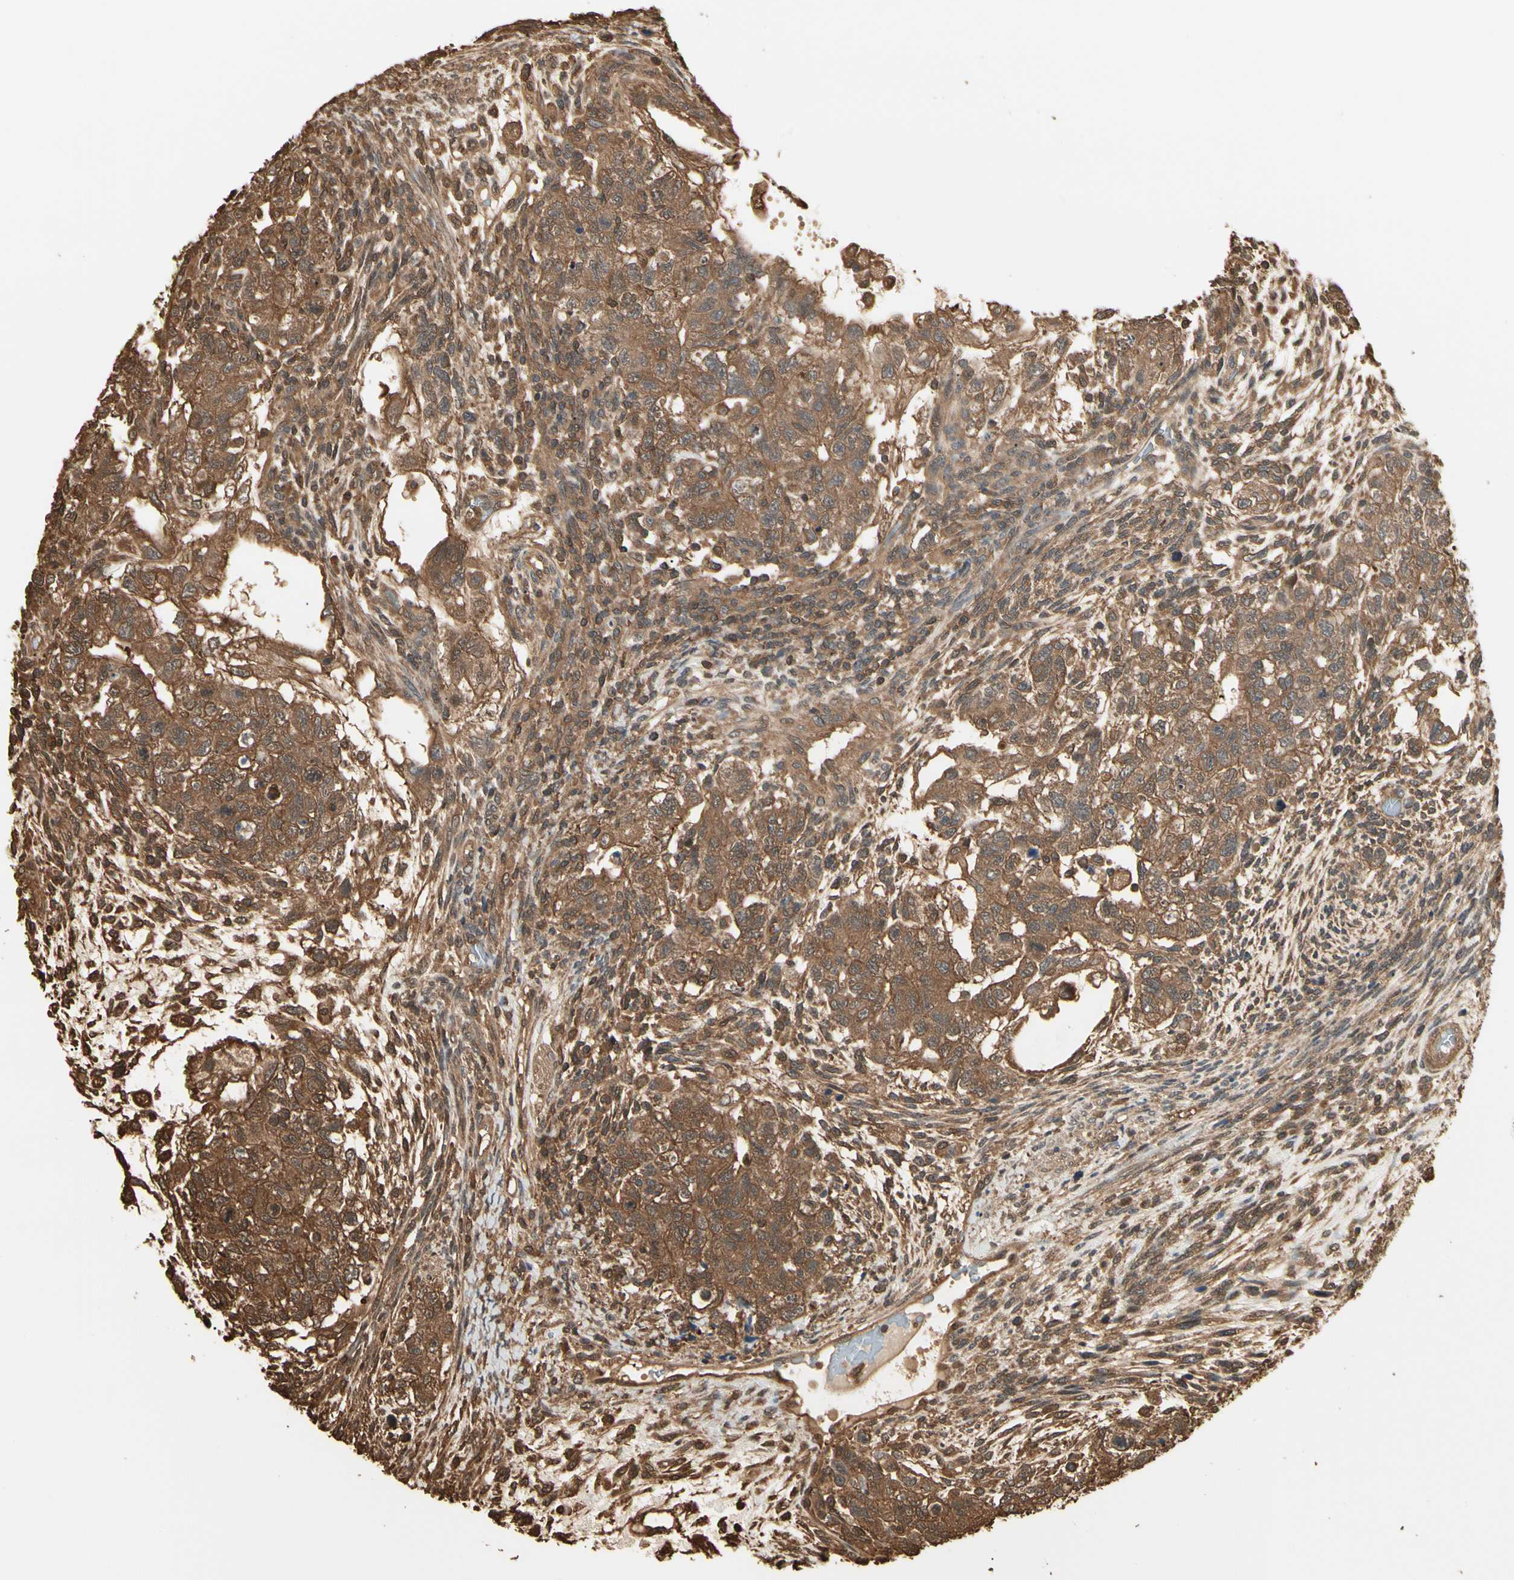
{"staining": {"intensity": "strong", "quantity": ">75%", "location": "cytoplasmic/membranous"}, "tissue": "testis cancer", "cell_type": "Tumor cells", "image_type": "cancer", "snomed": [{"axis": "morphology", "description": "Normal tissue, NOS"}, {"axis": "morphology", "description": "Carcinoma, Embryonal, NOS"}, {"axis": "topography", "description": "Testis"}], "caption": "The histopathology image shows immunohistochemical staining of embryonal carcinoma (testis). There is strong cytoplasmic/membranous staining is seen in about >75% of tumor cells.", "gene": "YWHAE", "patient": {"sex": "male", "age": 36}}